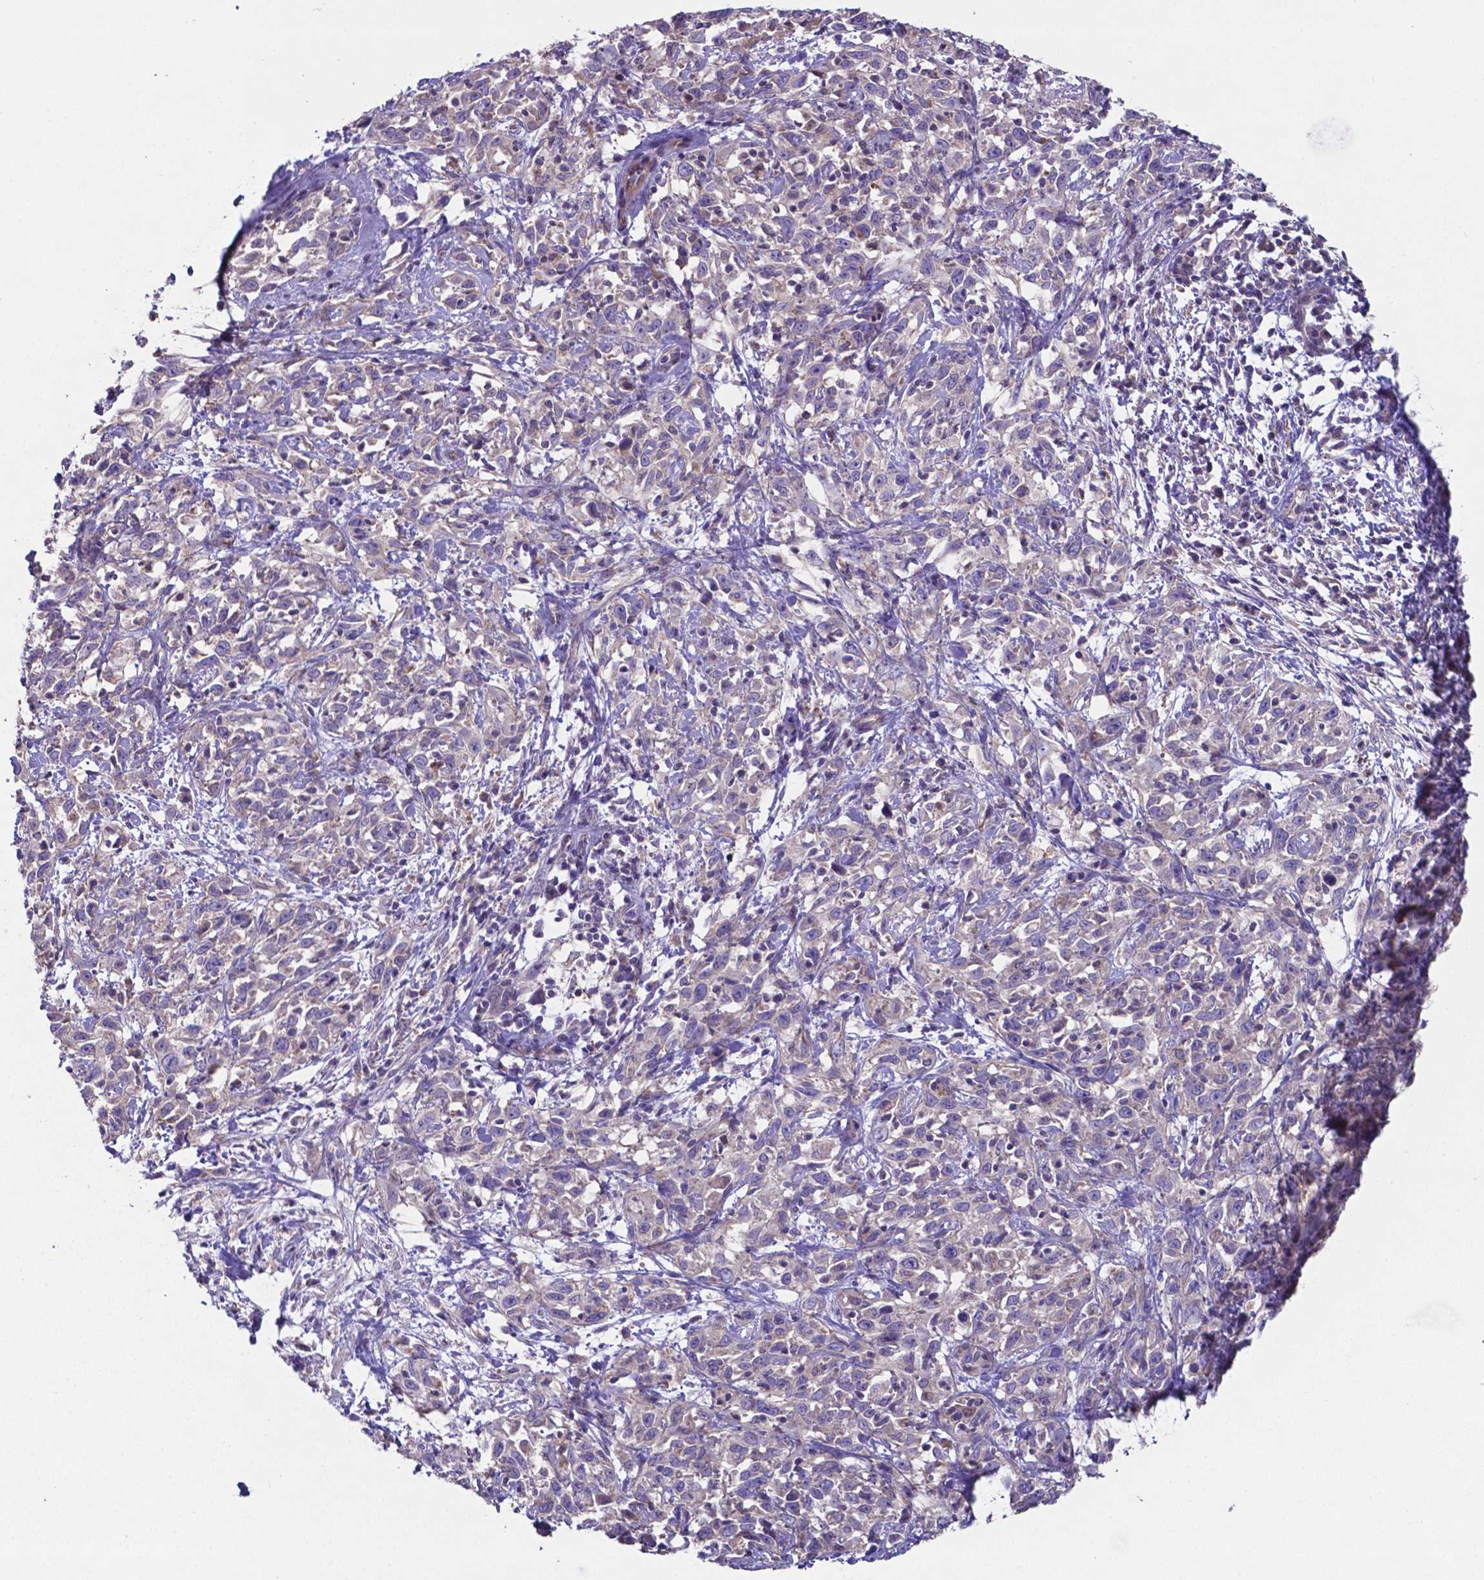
{"staining": {"intensity": "weak", "quantity": ">75%", "location": "cytoplasmic/membranous"}, "tissue": "cervical cancer", "cell_type": "Tumor cells", "image_type": "cancer", "snomed": [{"axis": "morphology", "description": "Adenocarcinoma, NOS"}, {"axis": "topography", "description": "Cervix"}], "caption": "Immunohistochemistry histopathology image of neoplastic tissue: cervical cancer stained using immunohistochemistry displays low levels of weak protein expression localized specifically in the cytoplasmic/membranous of tumor cells, appearing as a cytoplasmic/membranous brown color.", "gene": "TYRO3", "patient": {"sex": "female", "age": 40}}